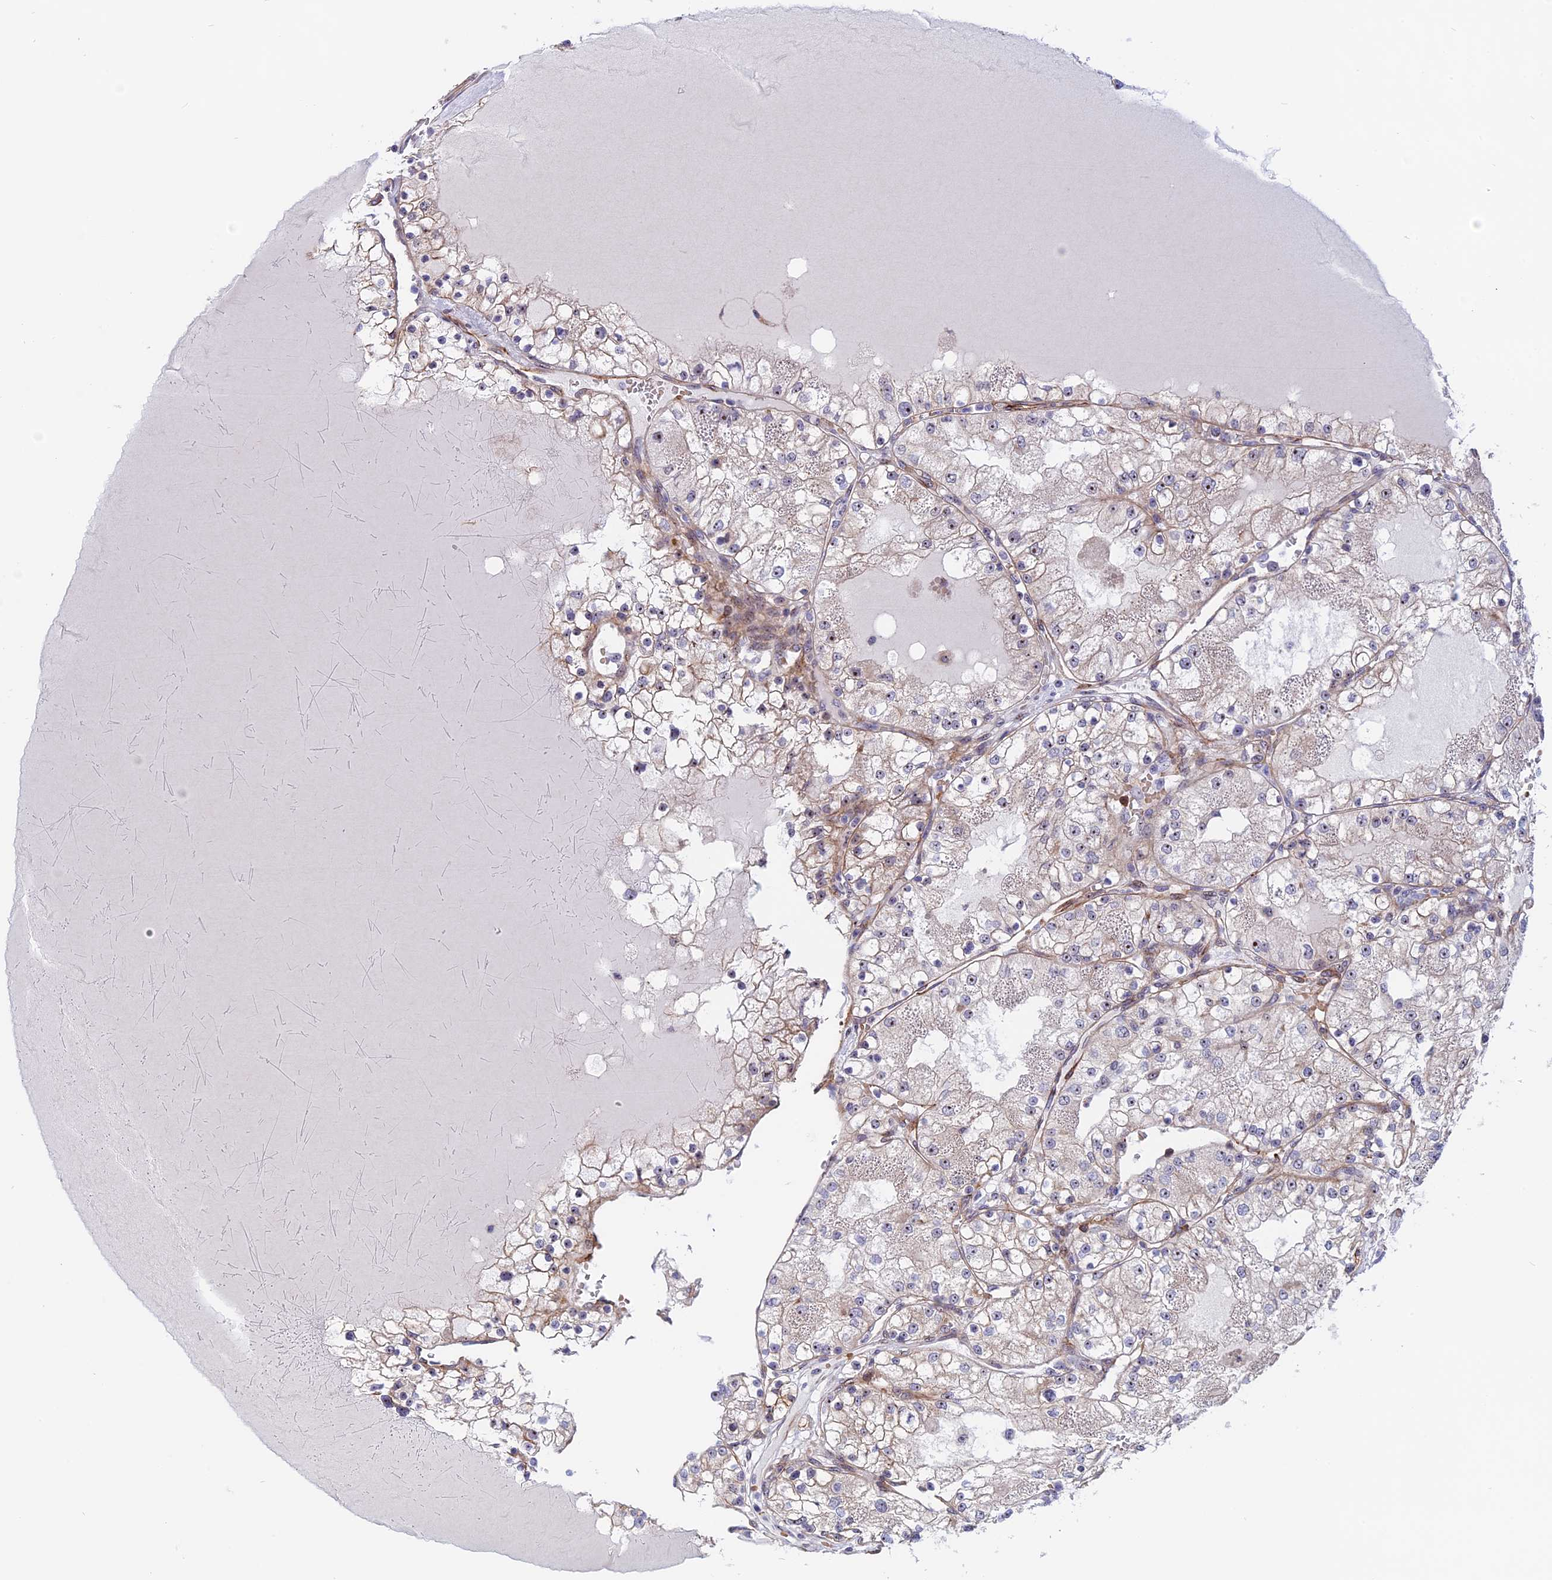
{"staining": {"intensity": "weak", "quantity": "25%-75%", "location": "cytoplasmic/membranous"}, "tissue": "renal cancer", "cell_type": "Tumor cells", "image_type": "cancer", "snomed": [{"axis": "morphology", "description": "Normal tissue, NOS"}, {"axis": "morphology", "description": "Adenocarcinoma, NOS"}, {"axis": "topography", "description": "Kidney"}], "caption": "Human renal cancer (adenocarcinoma) stained for a protein (brown) reveals weak cytoplasmic/membranous positive positivity in approximately 25%-75% of tumor cells.", "gene": "DBNDD1", "patient": {"sex": "male", "age": 68}}